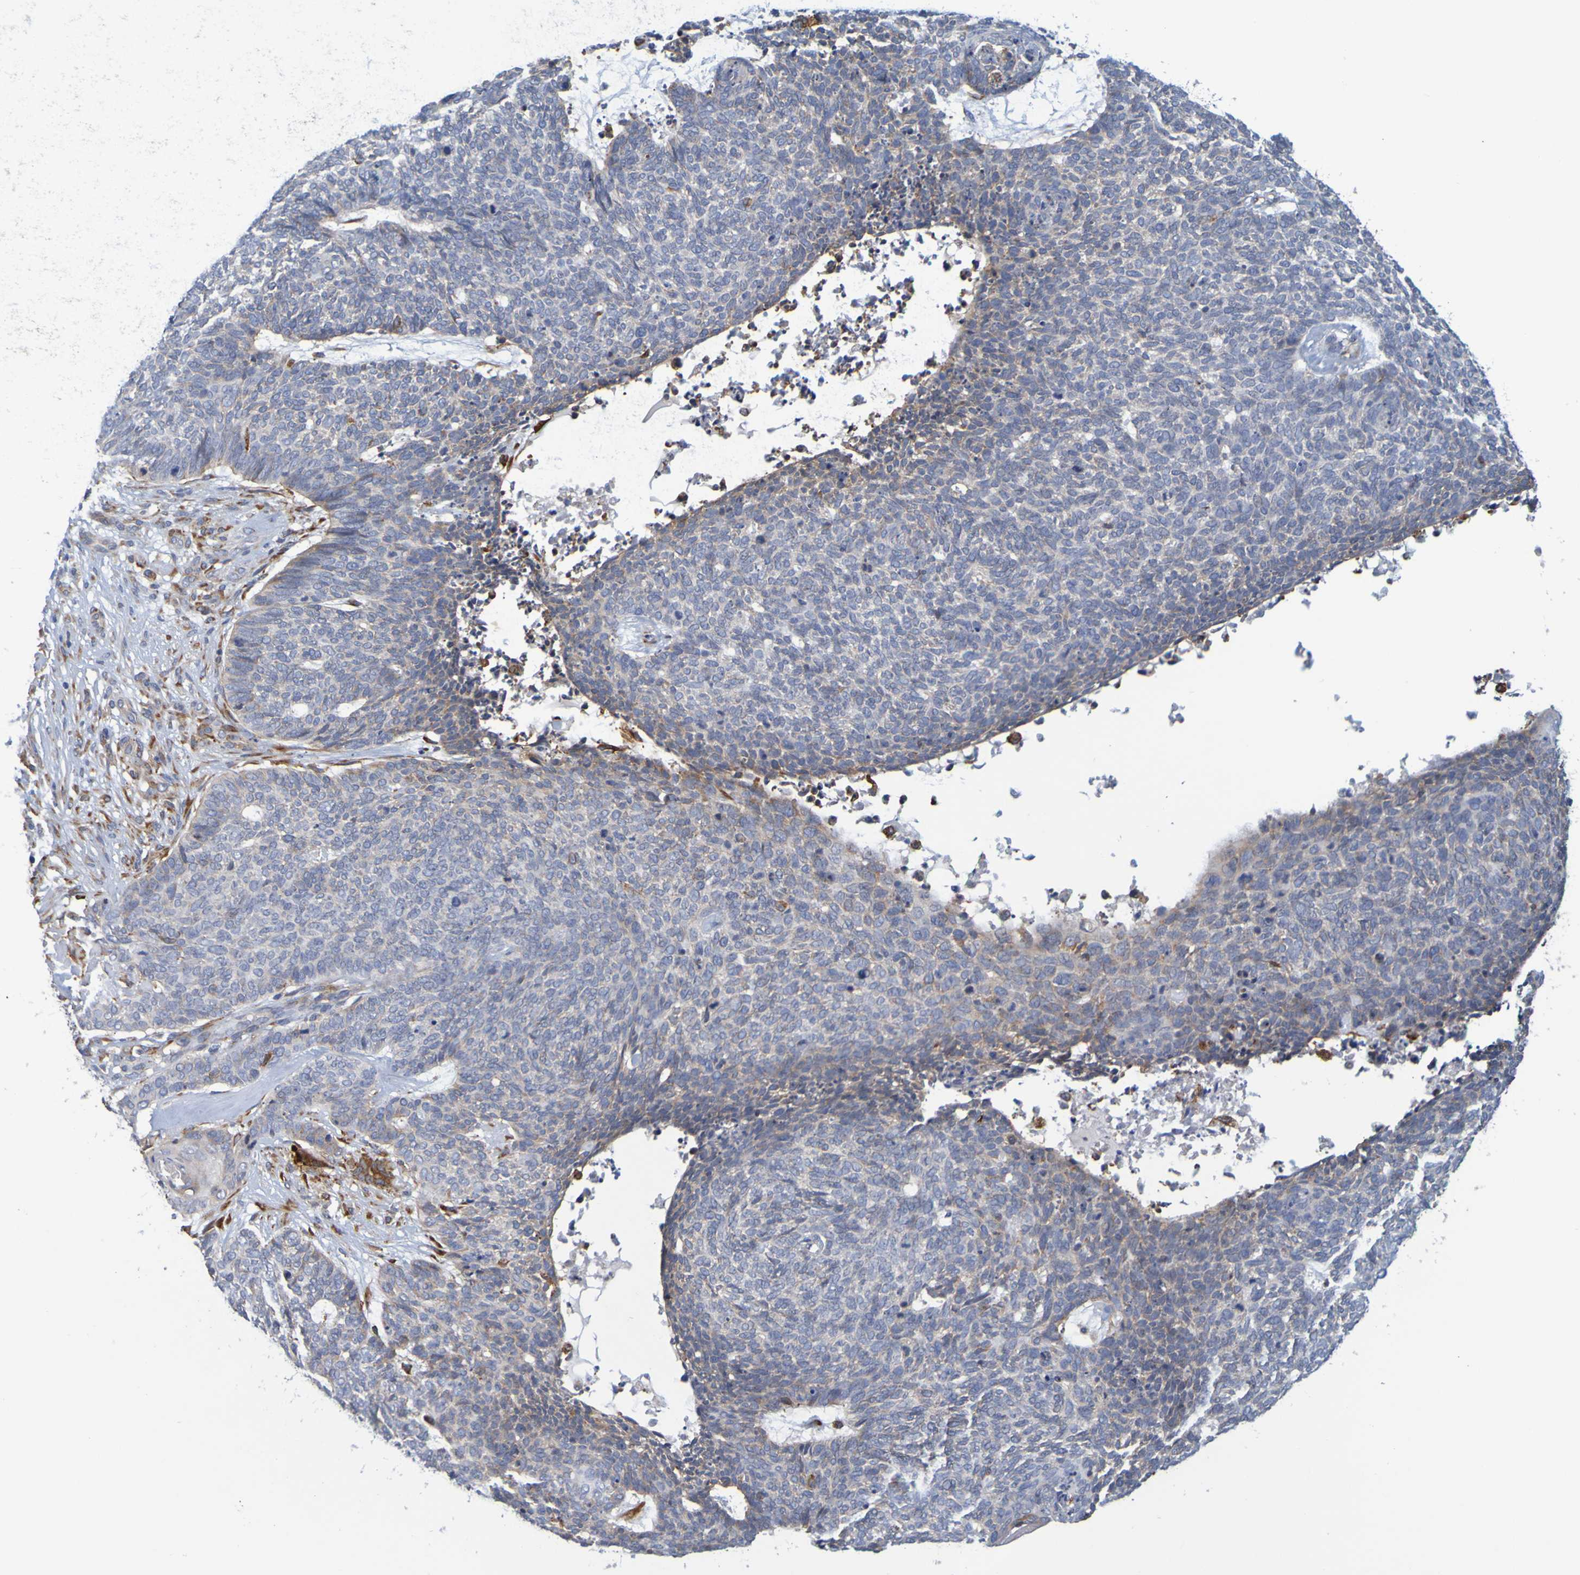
{"staining": {"intensity": "moderate", "quantity": "<25%", "location": "cytoplasmic/membranous"}, "tissue": "skin cancer", "cell_type": "Tumor cells", "image_type": "cancer", "snomed": [{"axis": "morphology", "description": "Basal cell carcinoma"}, {"axis": "topography", "description": "Skin"}], "caption": "Protein staining of skin basal cell carcinoma tissue displays moderate cytoplasmic/membranous expression in about <25% of tumor cells.", "gene": "SIL1", "patient": {"sex": "female", "age": 84}}